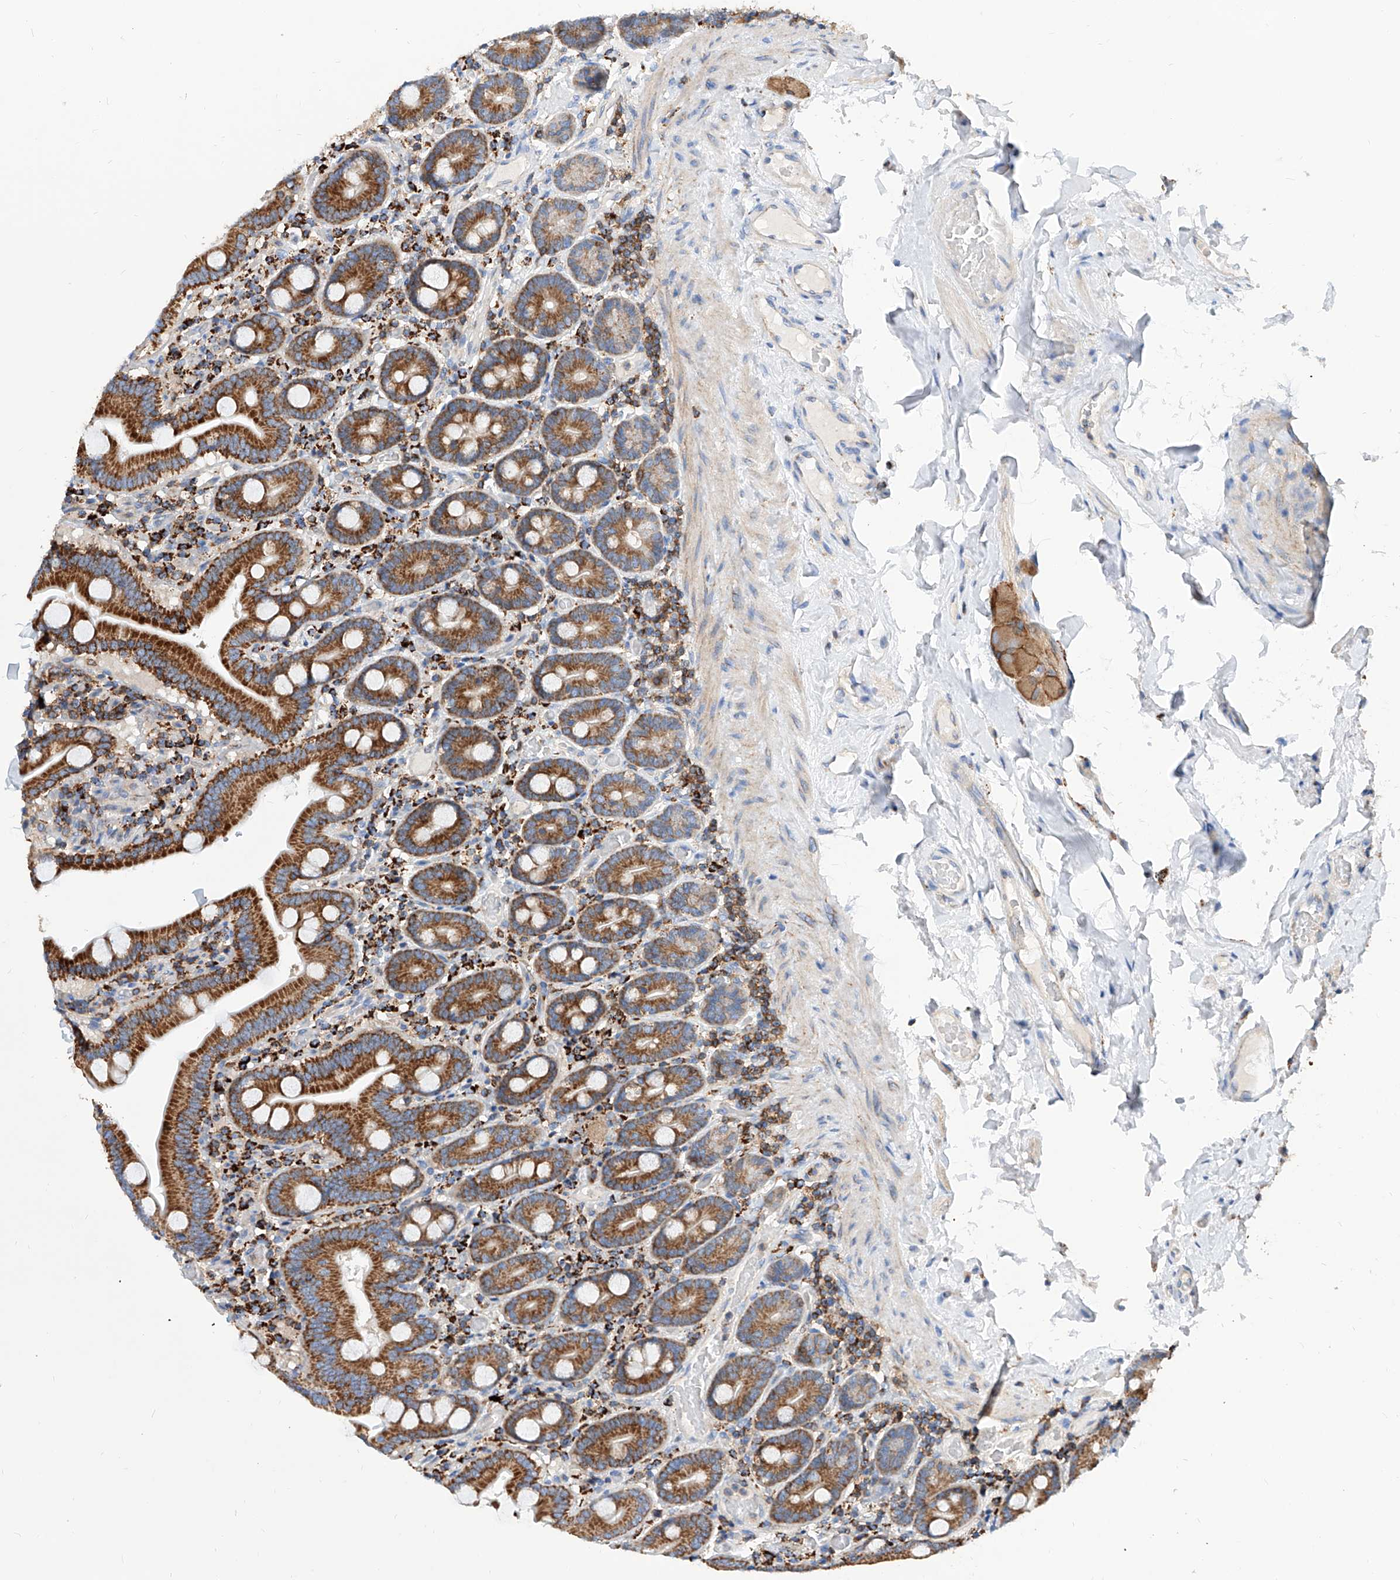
{"staining": {"intensity": "strong", "quantity": ">75%", "location": "cytoplasmic/membranous"}, "tissue": "duodenum", "cell_type": "Glandular cells", "image_type": "normal", "snomed": [{"axis": "morphology", "description": "Normal tissue, NOS"}, {"axis": "topography", "description": "Duodenum"}], "caption": "Immunohistochemistry of normal human duodenum demonstrates high levels of strong cytoplasmic/membranous staining in approximately >75% of glandular cells.", "gene": "CPNE5", "patient": {"sex": "male", "age": 55}}